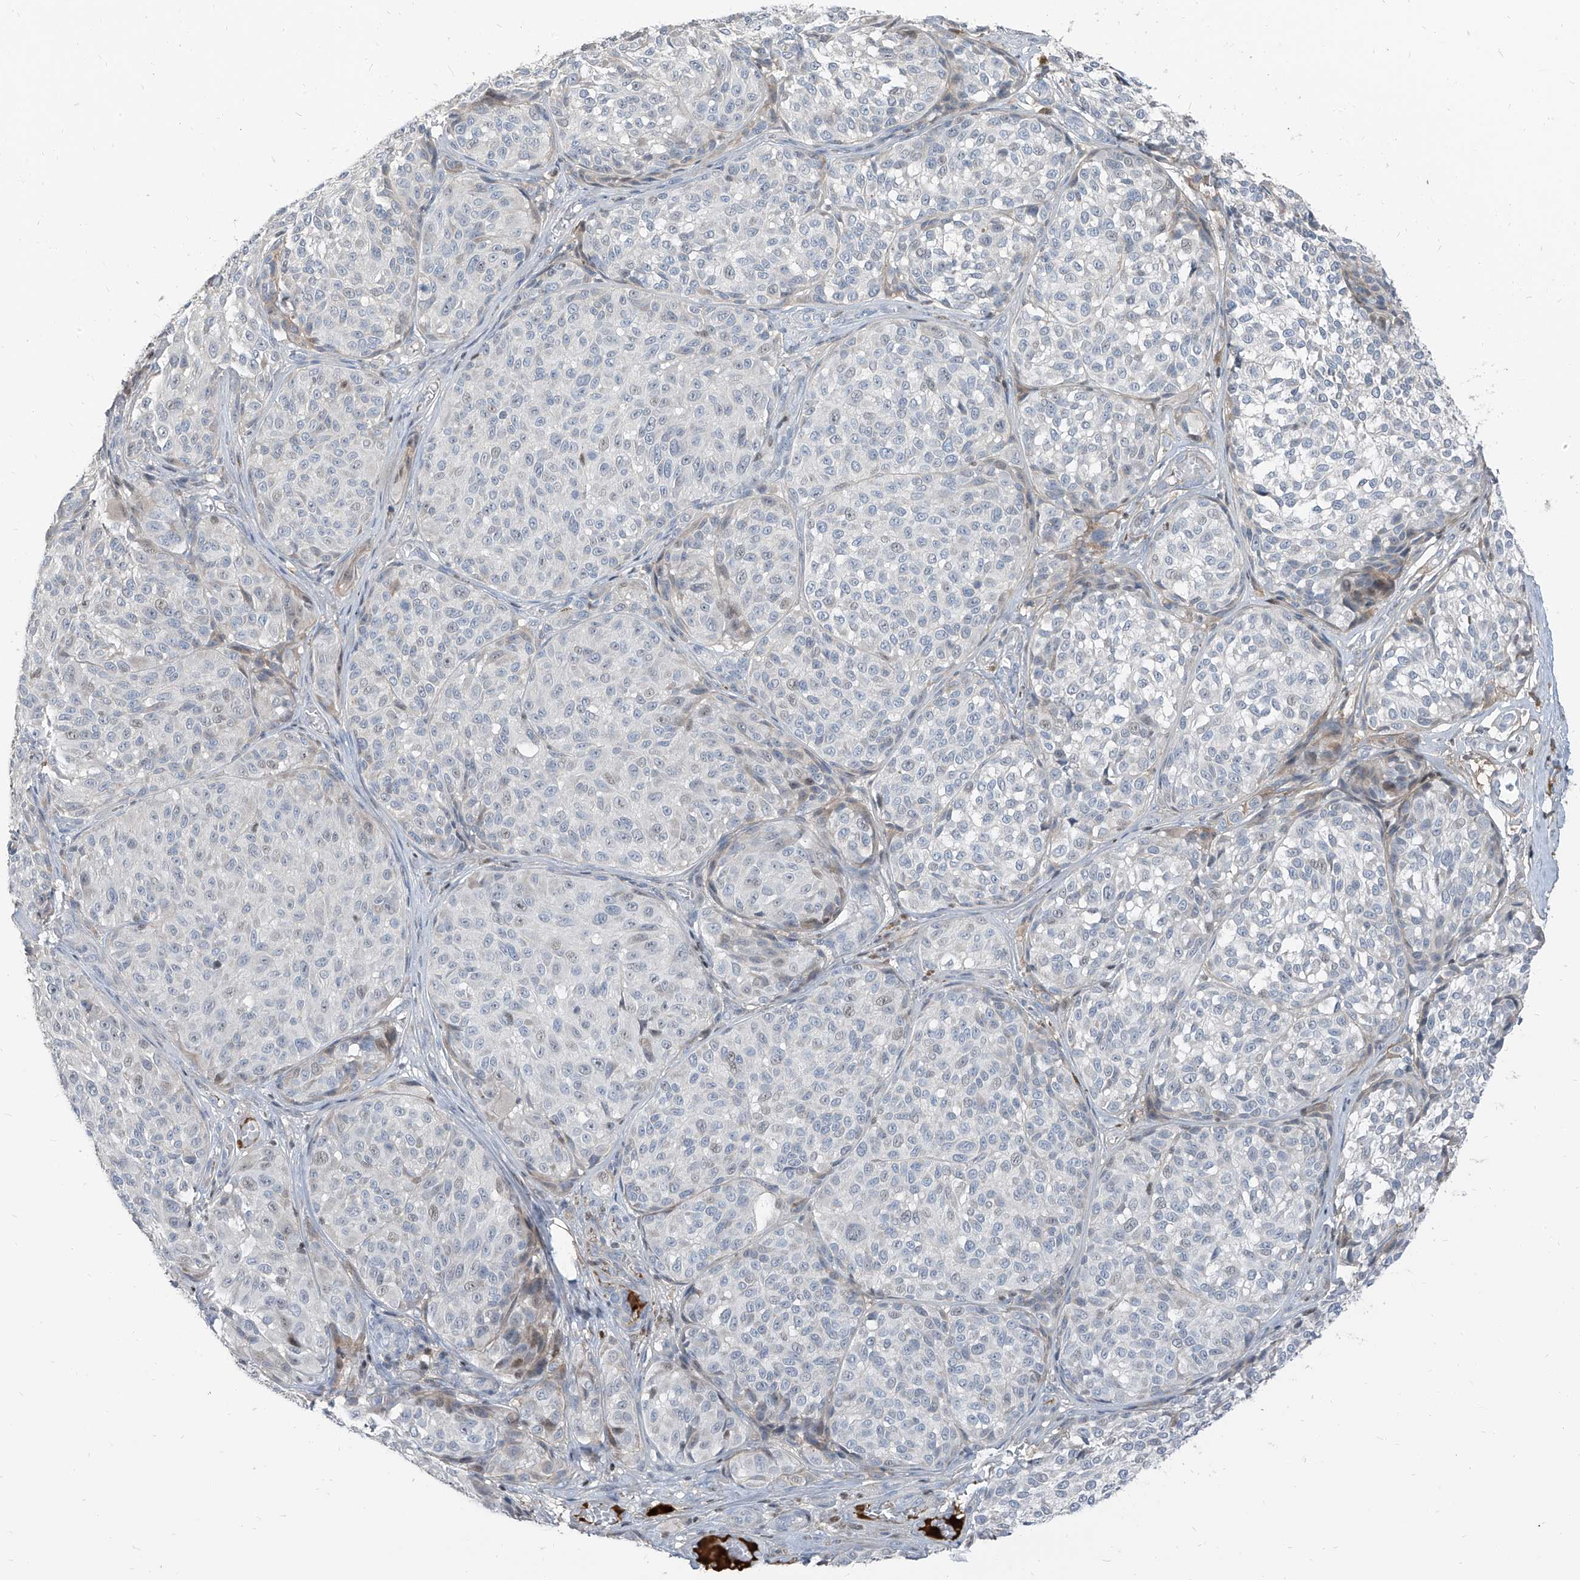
{"staining": {"intensity": "negative", "quantity": "none", "location": "none"}, "tissue": "melanoma", "cell_type": "Tumor cells", "image_type": "cancer", "snomed": [{"axis": "morphology", "description": "Malignant melanoma, NOS"}, {"axis": "topography", "description": "Skin"}], "caption": "The image reveals no staining of tumor cells in melanoma.", "gene": "HOXA3", "patient": {"sex": "male", "age": 83}}